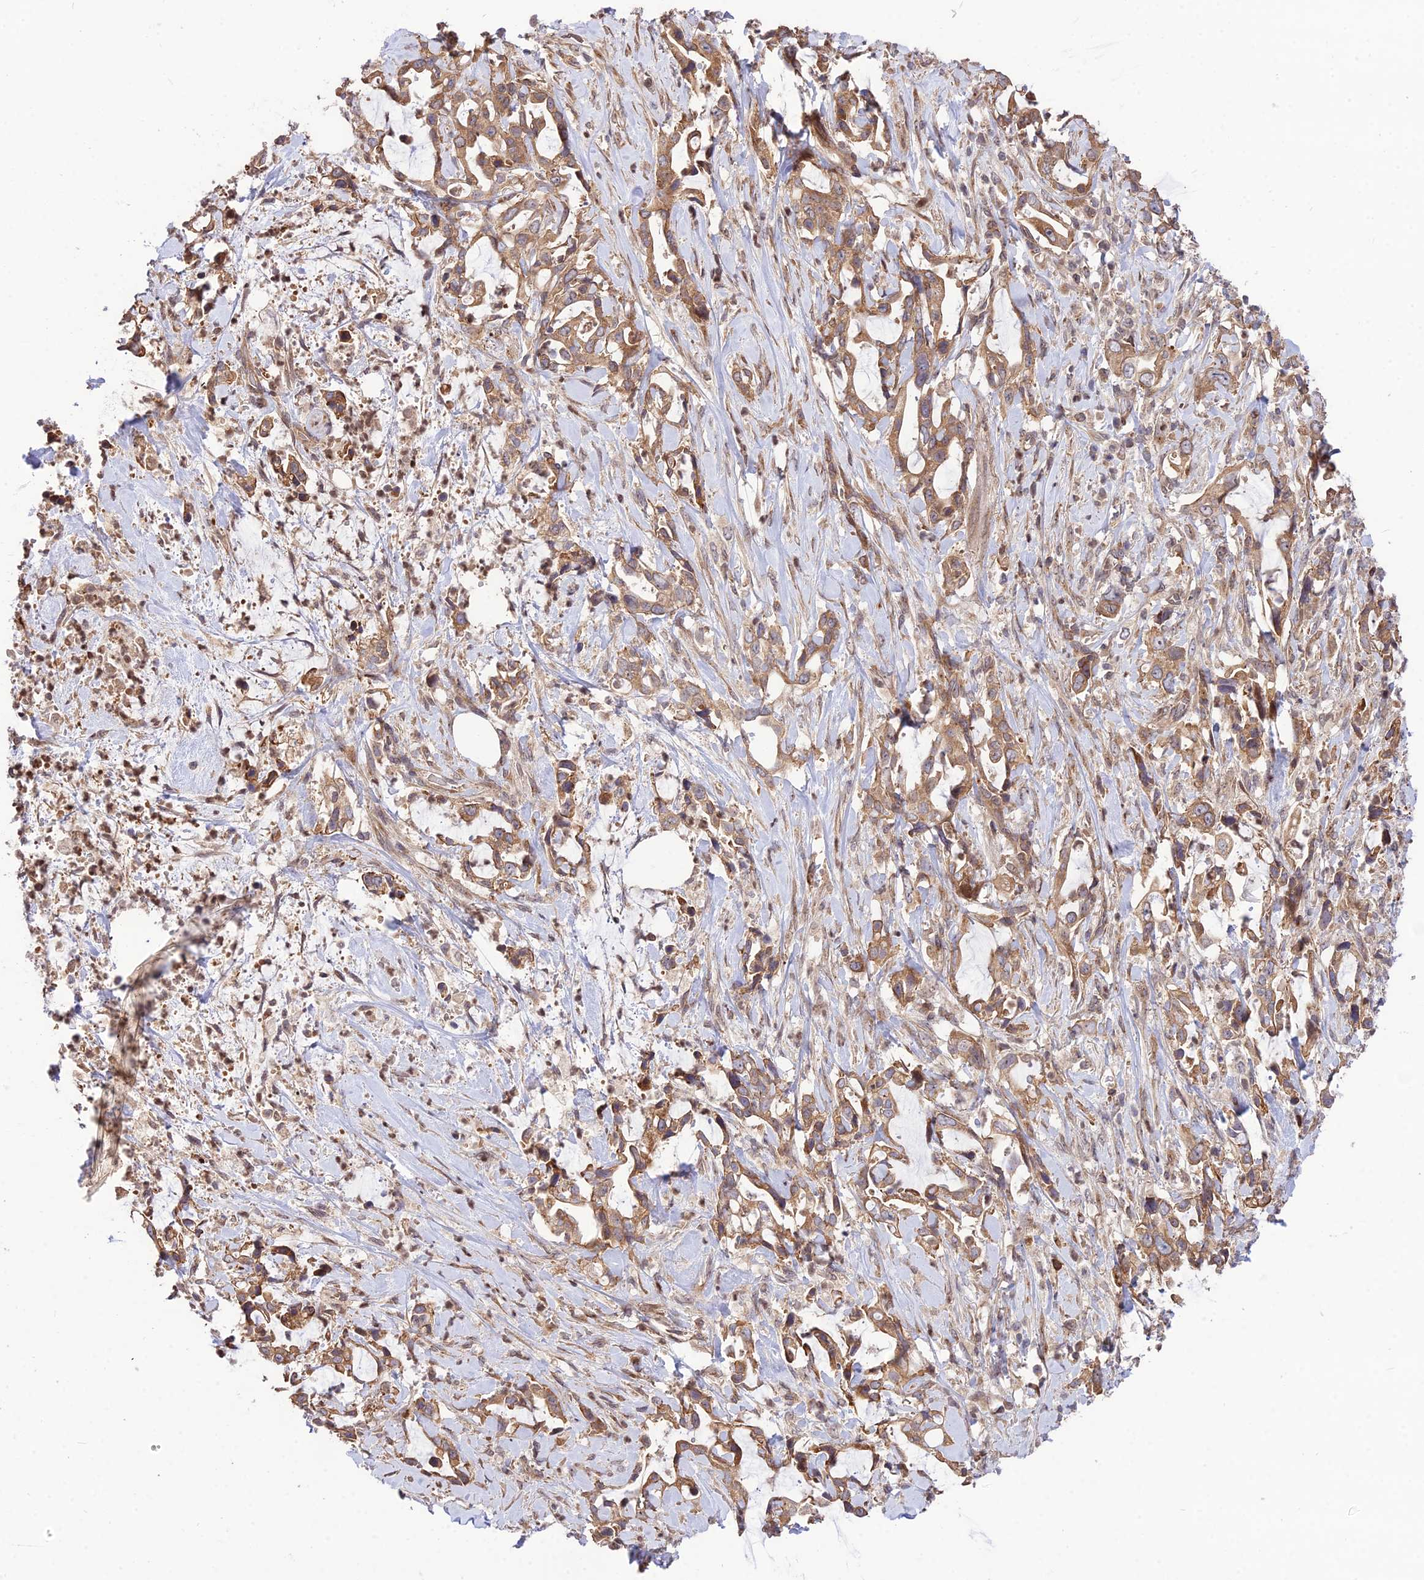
{"staining": {"intensity": "moderate", "quantity": ">75%", "location": "cytoplasmic/membranous"}, "tissue": "pancreatic cancer", "cell_type": "Tumor cells", "image_type": "cancer", "snomed": [{"axis": "morphology", "description": "Adenocarcinoma, NOS"}, {"axis": "topography", "description": "Pancreas"}], "caption": "The immunohistochemical stain shows moderate cytoplasmic/membranous staining in tumor cells of adenocarcinoma (pancreatic) tissue.", "gene": "SMG6", "patient": {"sex": "female", "age": 61}}